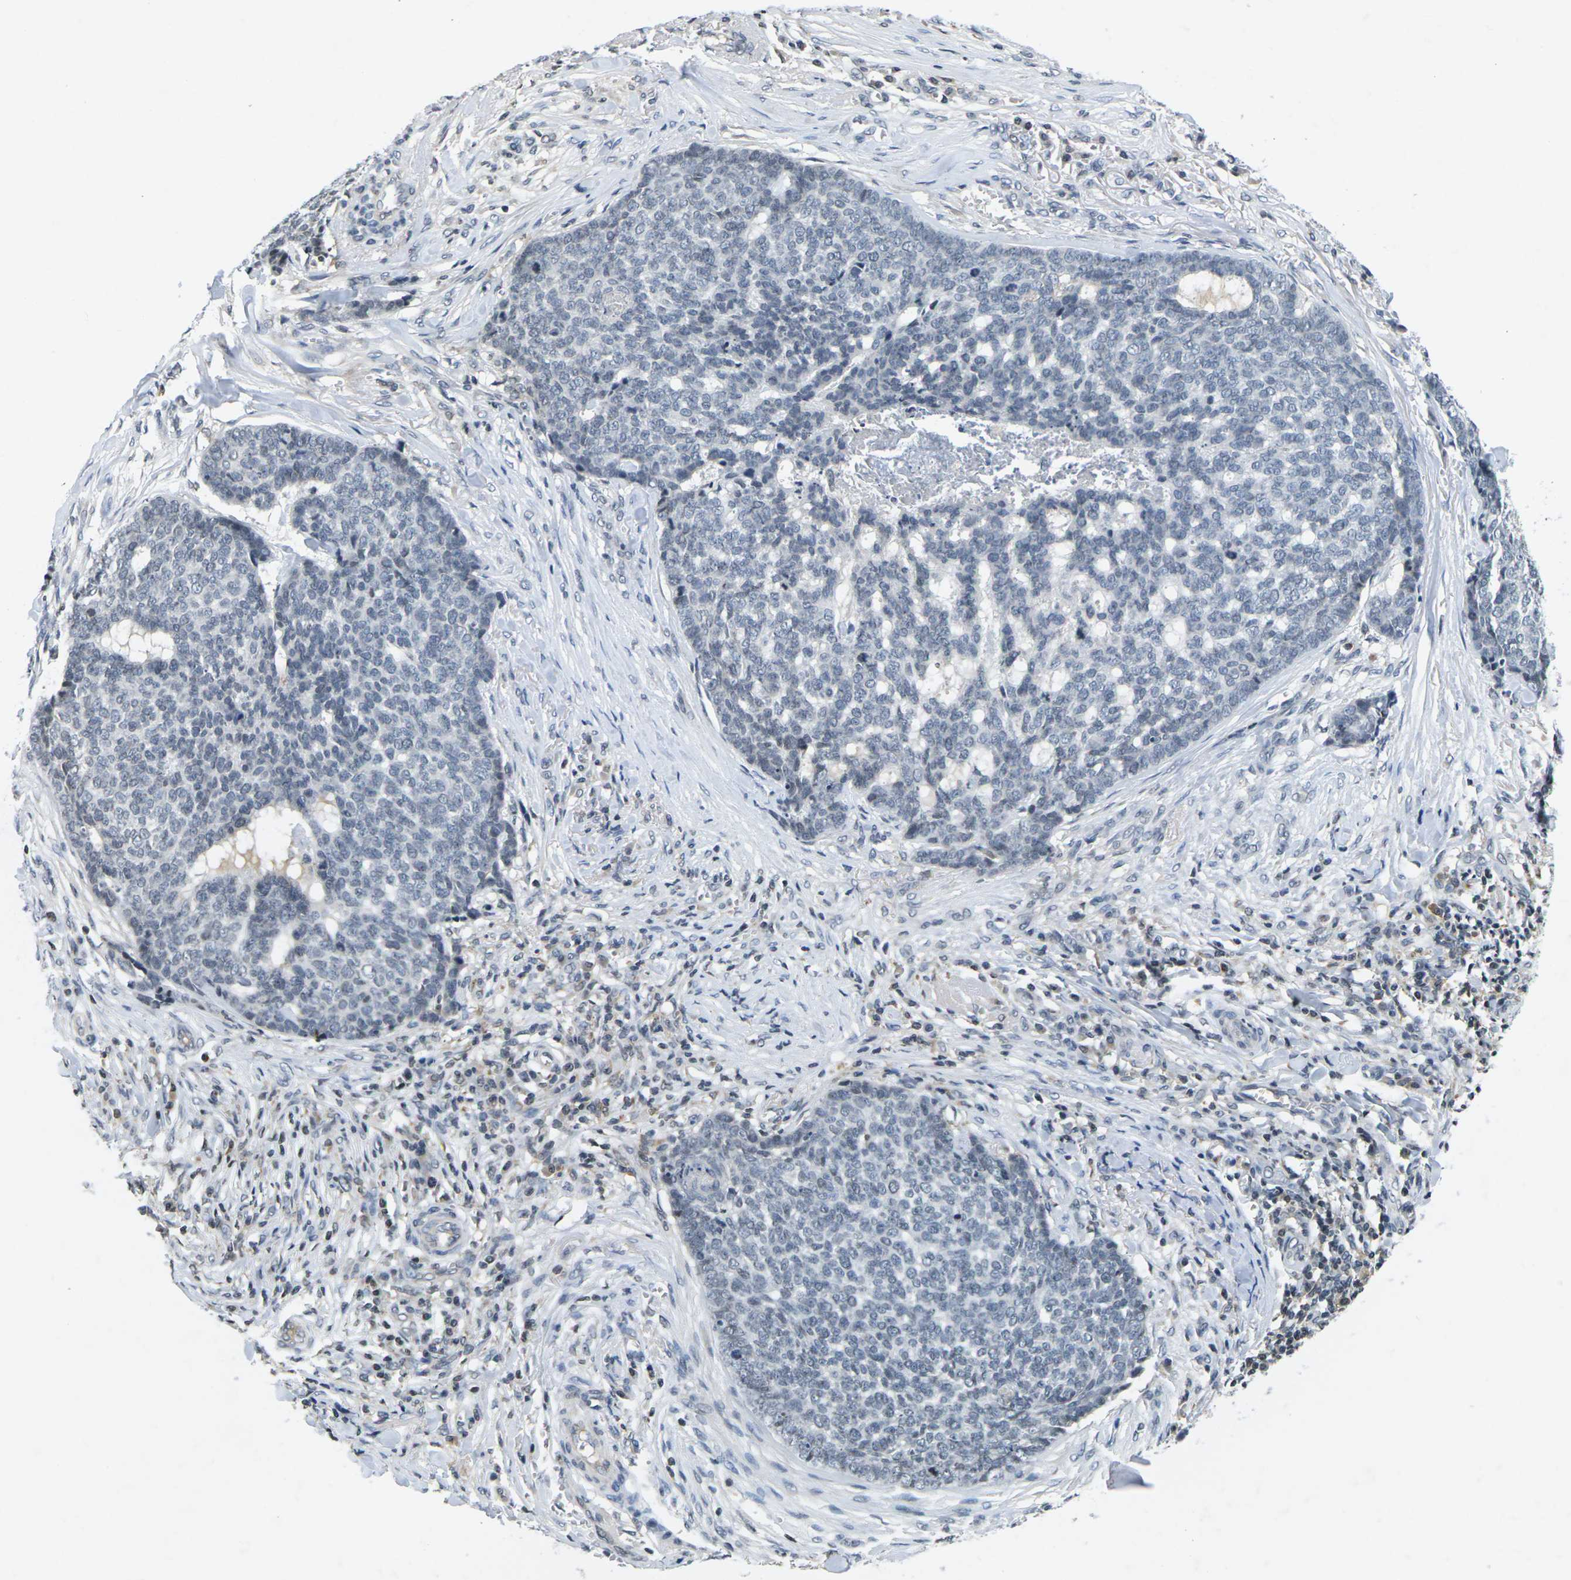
{"staining": {"intensity": "negative", "quantity": "none", "location": "none"}, "tissue": "skin cancer", "cell_type": "Tumor cells", "image_type": "cancer", "snomed": [{"axis": "morphology", "description": "Basal cell carcinoma"}, {"axis": "topography", "description": "Skin"}], "caption": "A high-resolution histopathology image shows IHC staining of skin cancer (basal cell carcinoma), which displays no significant expression in tumor cells.", "gene": "C1QC", "patient": {"sex": "male", "age": 84}}